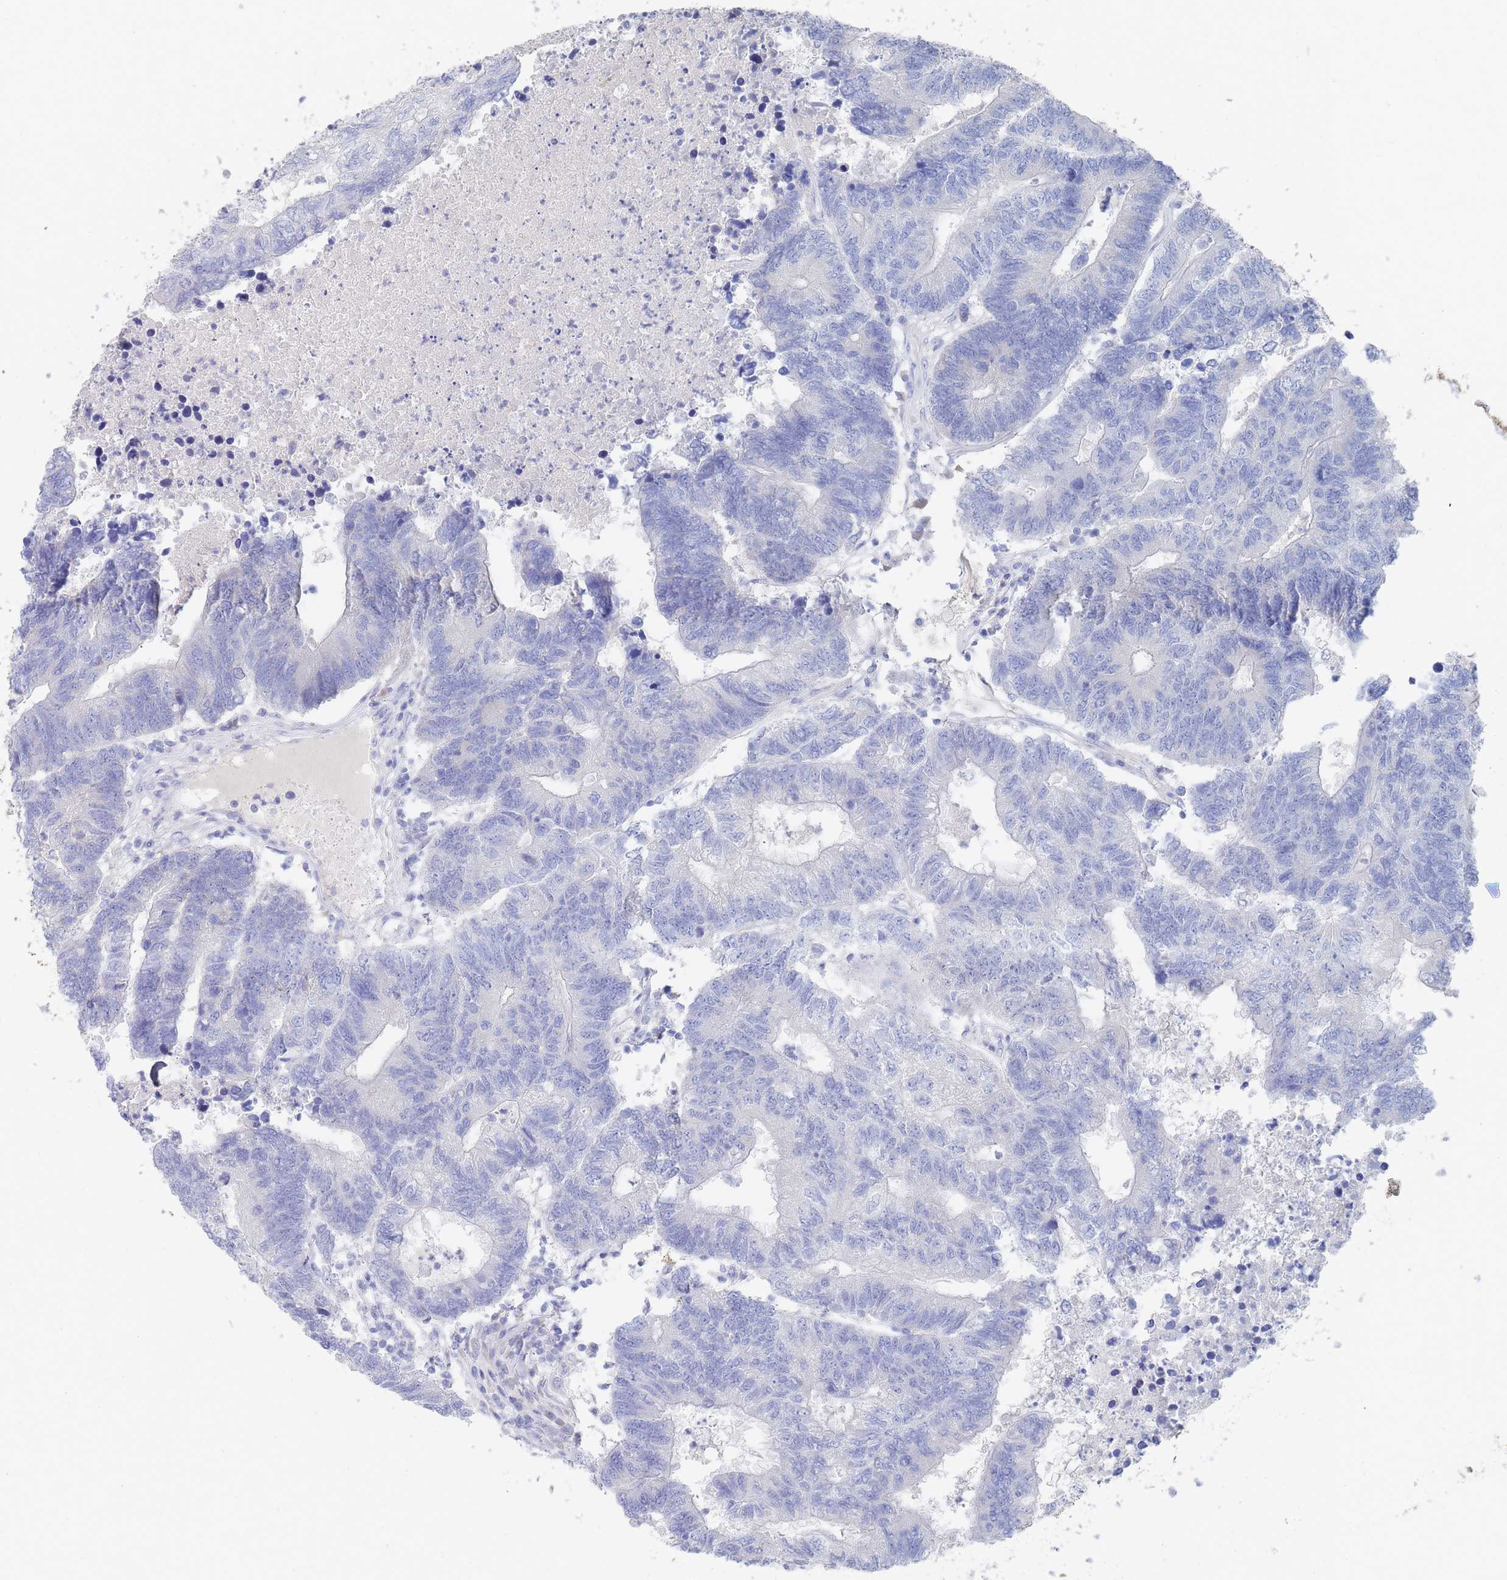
{"staining": {"intensity": "negative", "quantity": "none", "location": "none"}, "tissue": "colorectal cancer", "cell_type": "Tumor cells", "image_type": "cancer", "snomed": [{"axis": "morphology", "description": "Adenocarcinoma, NOS"}, {"axis": "topography", "description": "Colon"}], "caption": "Immunohistochemistry photomicrograph of colorectal cancer (adenocarcinoma) stained for a protein (brown), which demonstrates no staining in tumor cells.", "gene": "SLC25A35", "patient": {"sex": "female", "age": 48}}